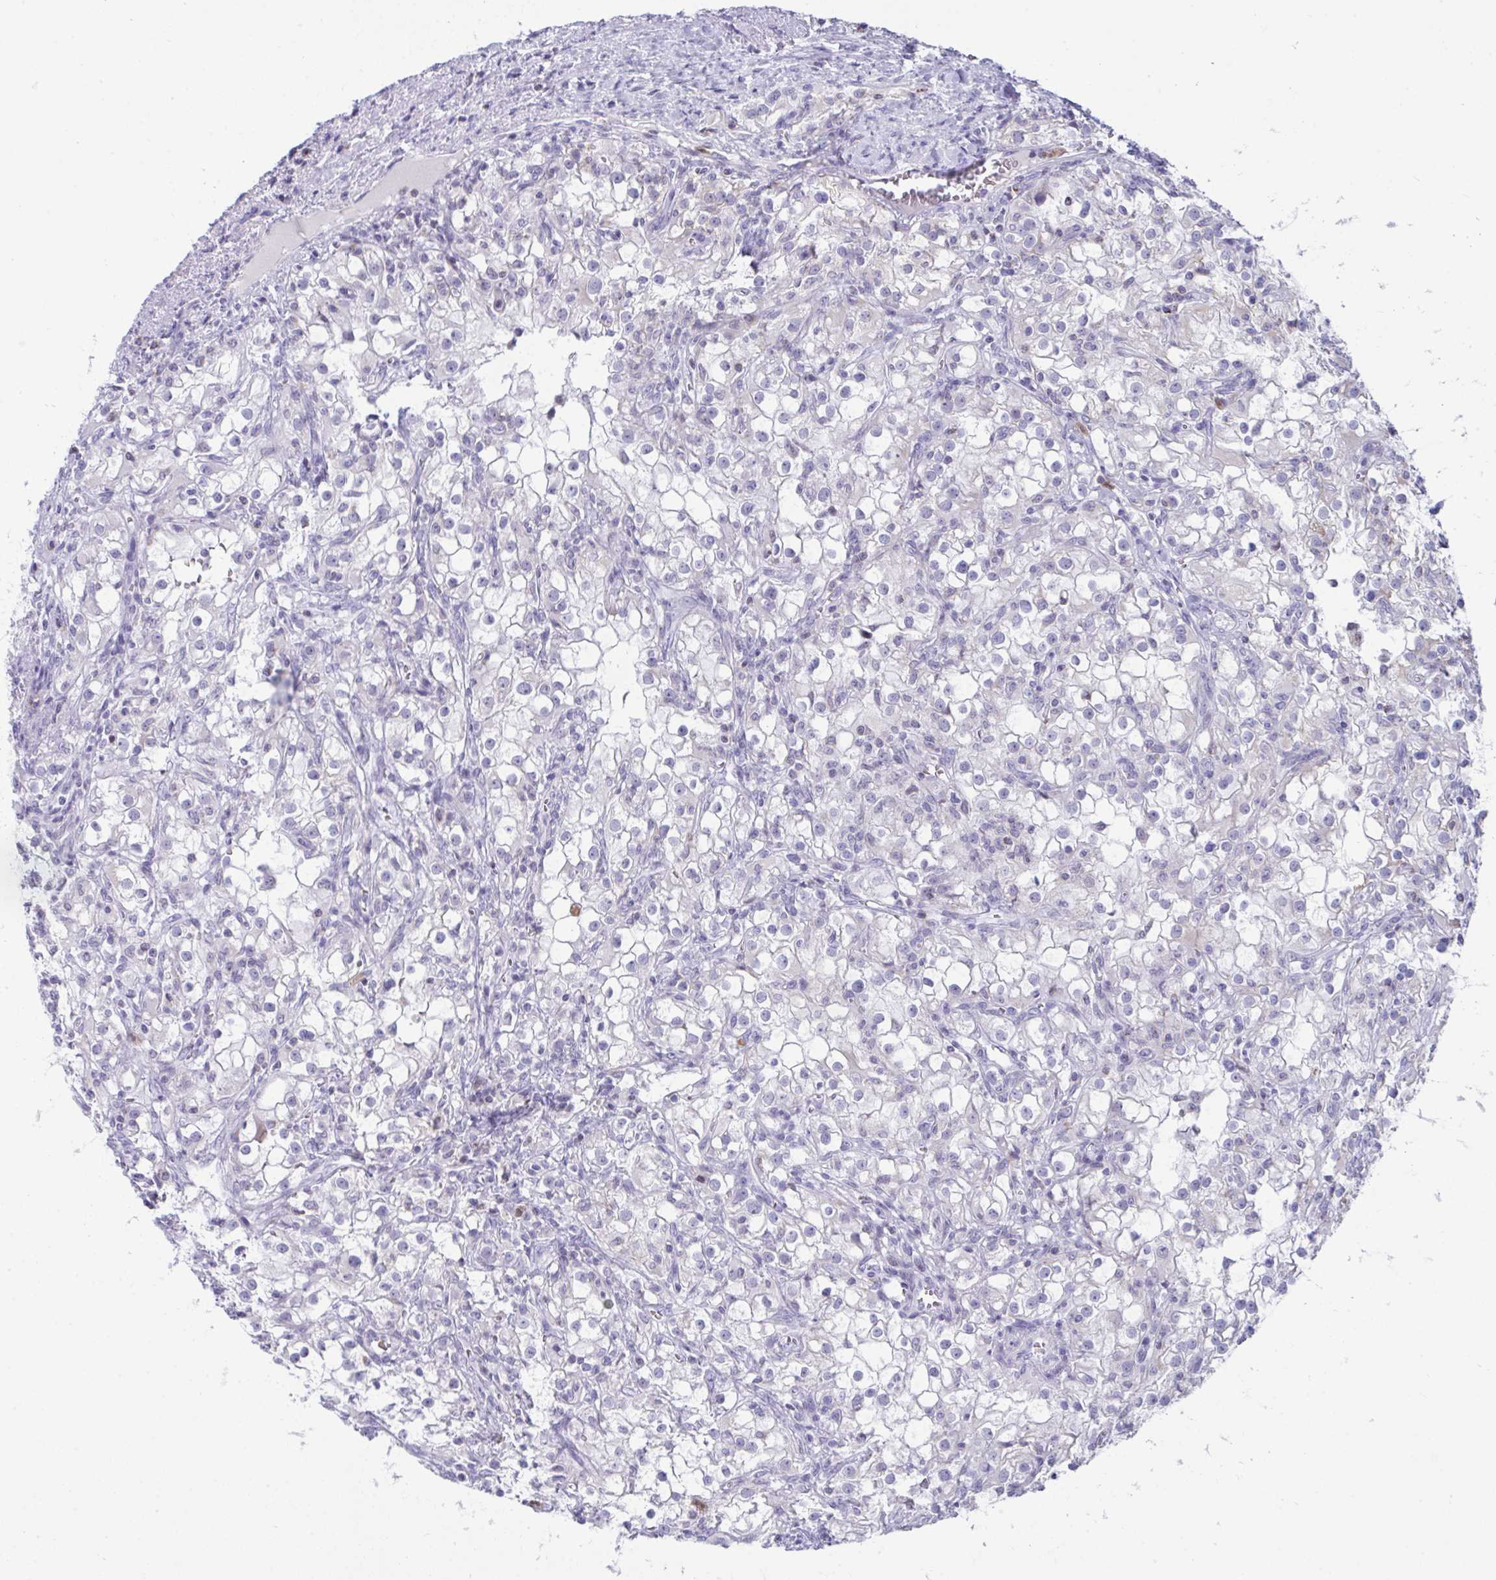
{"staining": {"intensity": "negative", "quantity": "none", "location": "none"}, "tissue": "renal cancer", "cell_type": "Tumor cells", "image_type": "cancer", "snomed": [{"axis": "morphology", "description": "Adenocarcinoma, NOS"}, {"axis": "topography", "description": "Kidney"}], "caption": "A histopathology image of human adenocarcinoma (renal) is negative for staining in tumor cells. (Brightfield microscopy of DAB (3,3'-diaminobenzidine) immunohistochemistry (IHC) at high magnification).", "gene": "PLA2G12B", "patient": {"sex": "female", "age": 74}}